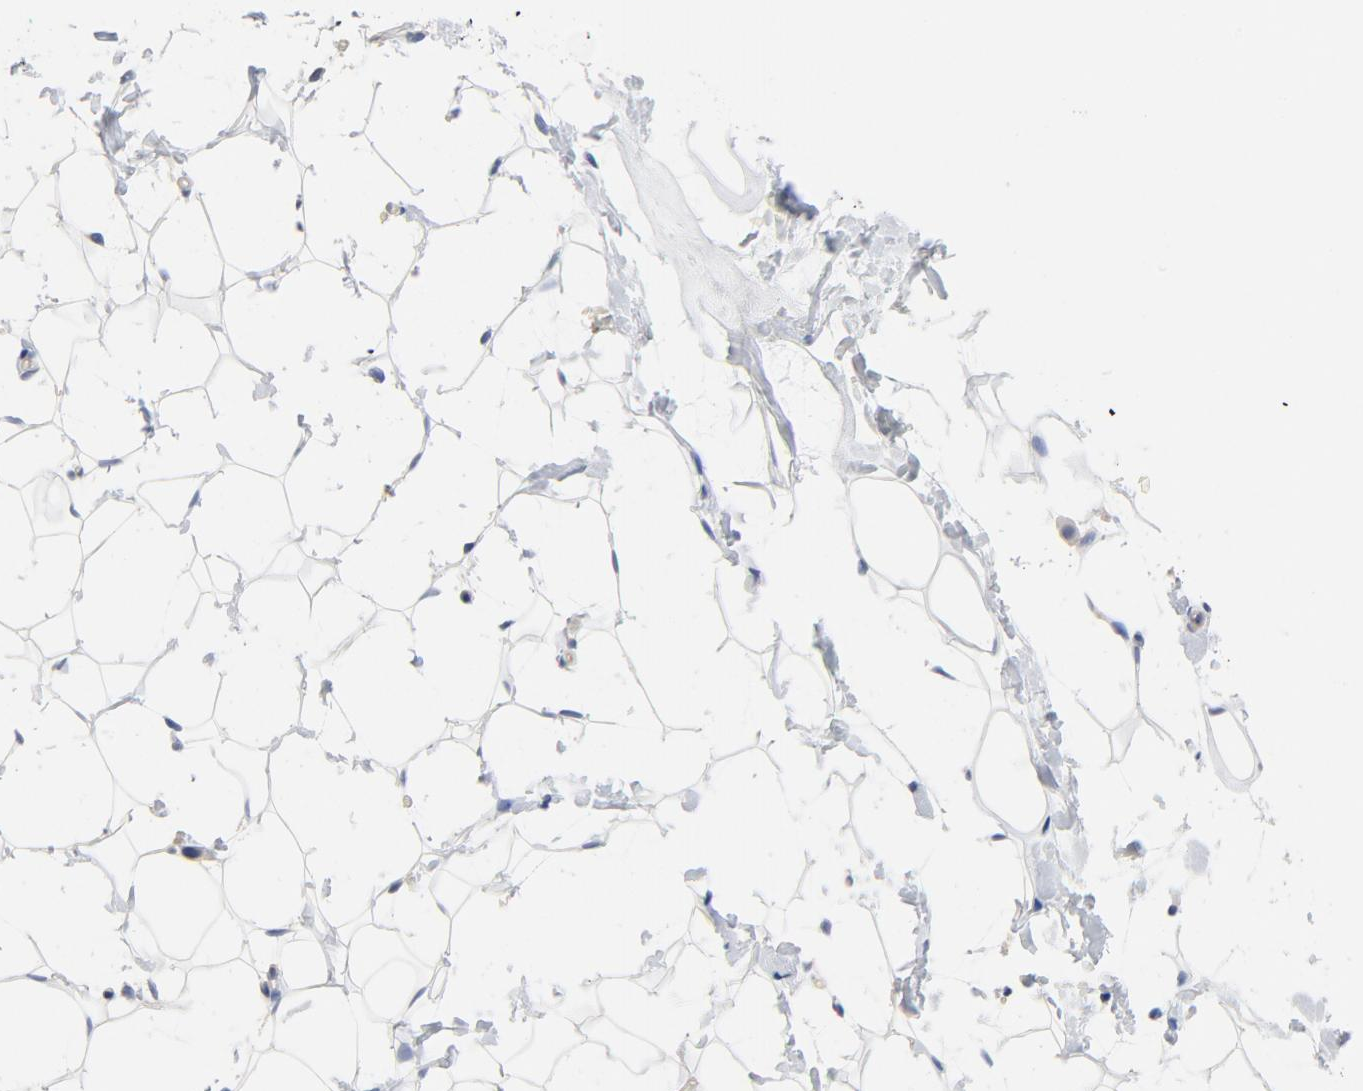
{"staining": {"intensity": "negative", "quantity": "none", "location": "none"}, "tissue": "breast", "cell_type": "Adipocytes", "image_type": "normal", "snomed": [{"axis": "morphology", "description": "Normal tissue, NOS"}, {"axis": "topography", "description": "Breast"}], "caption": "This photomicrograph is of normal breast stained with immunohistochemistry to label a protein in brown with the nuclei are counter-stained blue. There is no staining in adipocytes.", "gene": "SRC", "patient": {"sex": "female", "age": 52}}